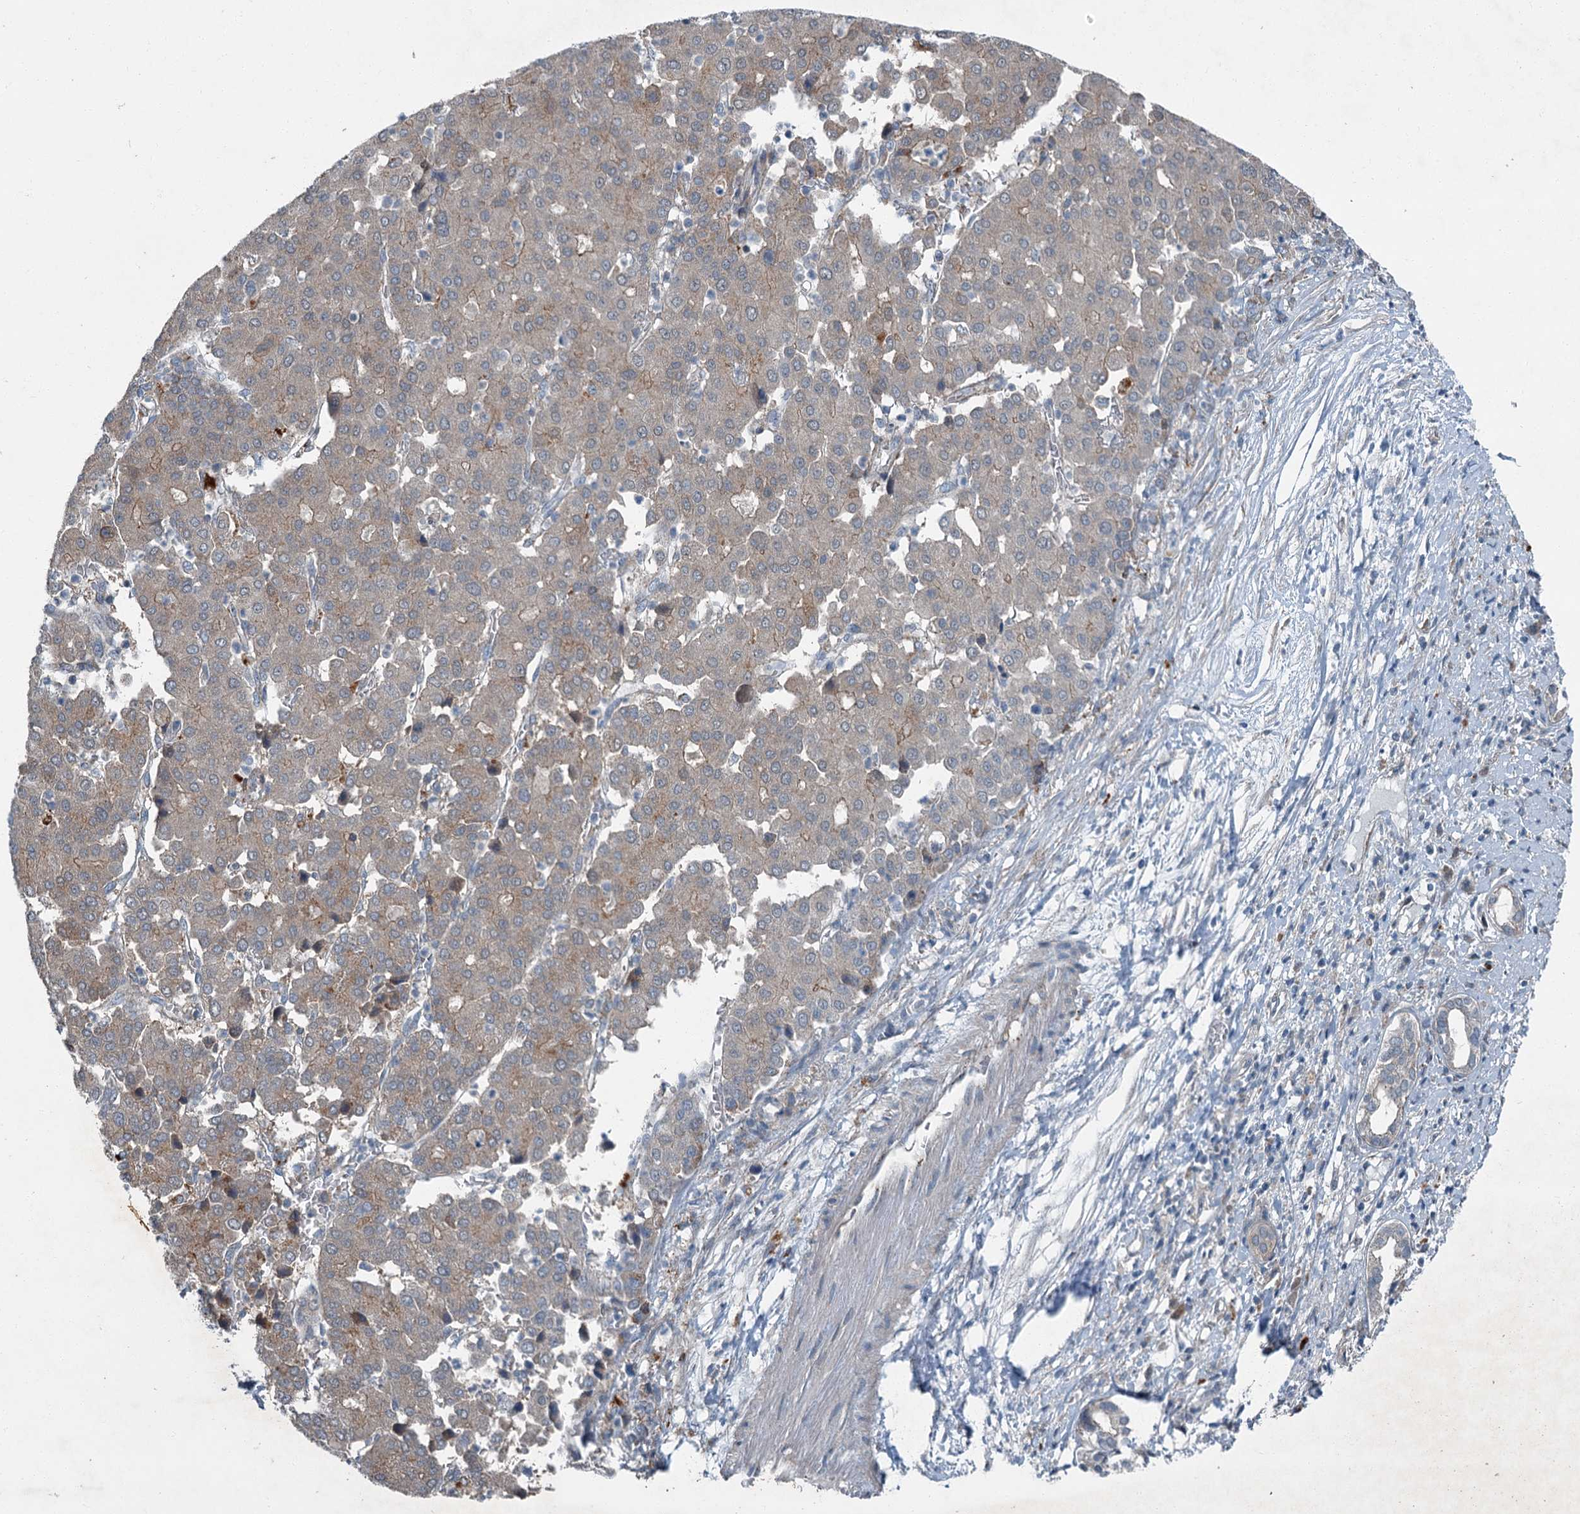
{"staining": {"intensity": "weak", "quantity": "25%-75%", "location": "cytoplasmic/membranous"}, "tissue": "liver cancer", "cell_type": "Tumor cells", "image_type": "cancer", "snomed": [{"axis": "morphology", "description": "Carcinoma, Hepatocellular, NOS"}, {"axis": "topography", "description": "Liver"}], "caption": "Tumor cells exhibit low levels of weak cytoplasmic/membranous staining in about 25%-75% of cells in human hepatocellular carcinoma (liver).", "gene": "AXL", "patient": {"sex": "male", "age": 65}}